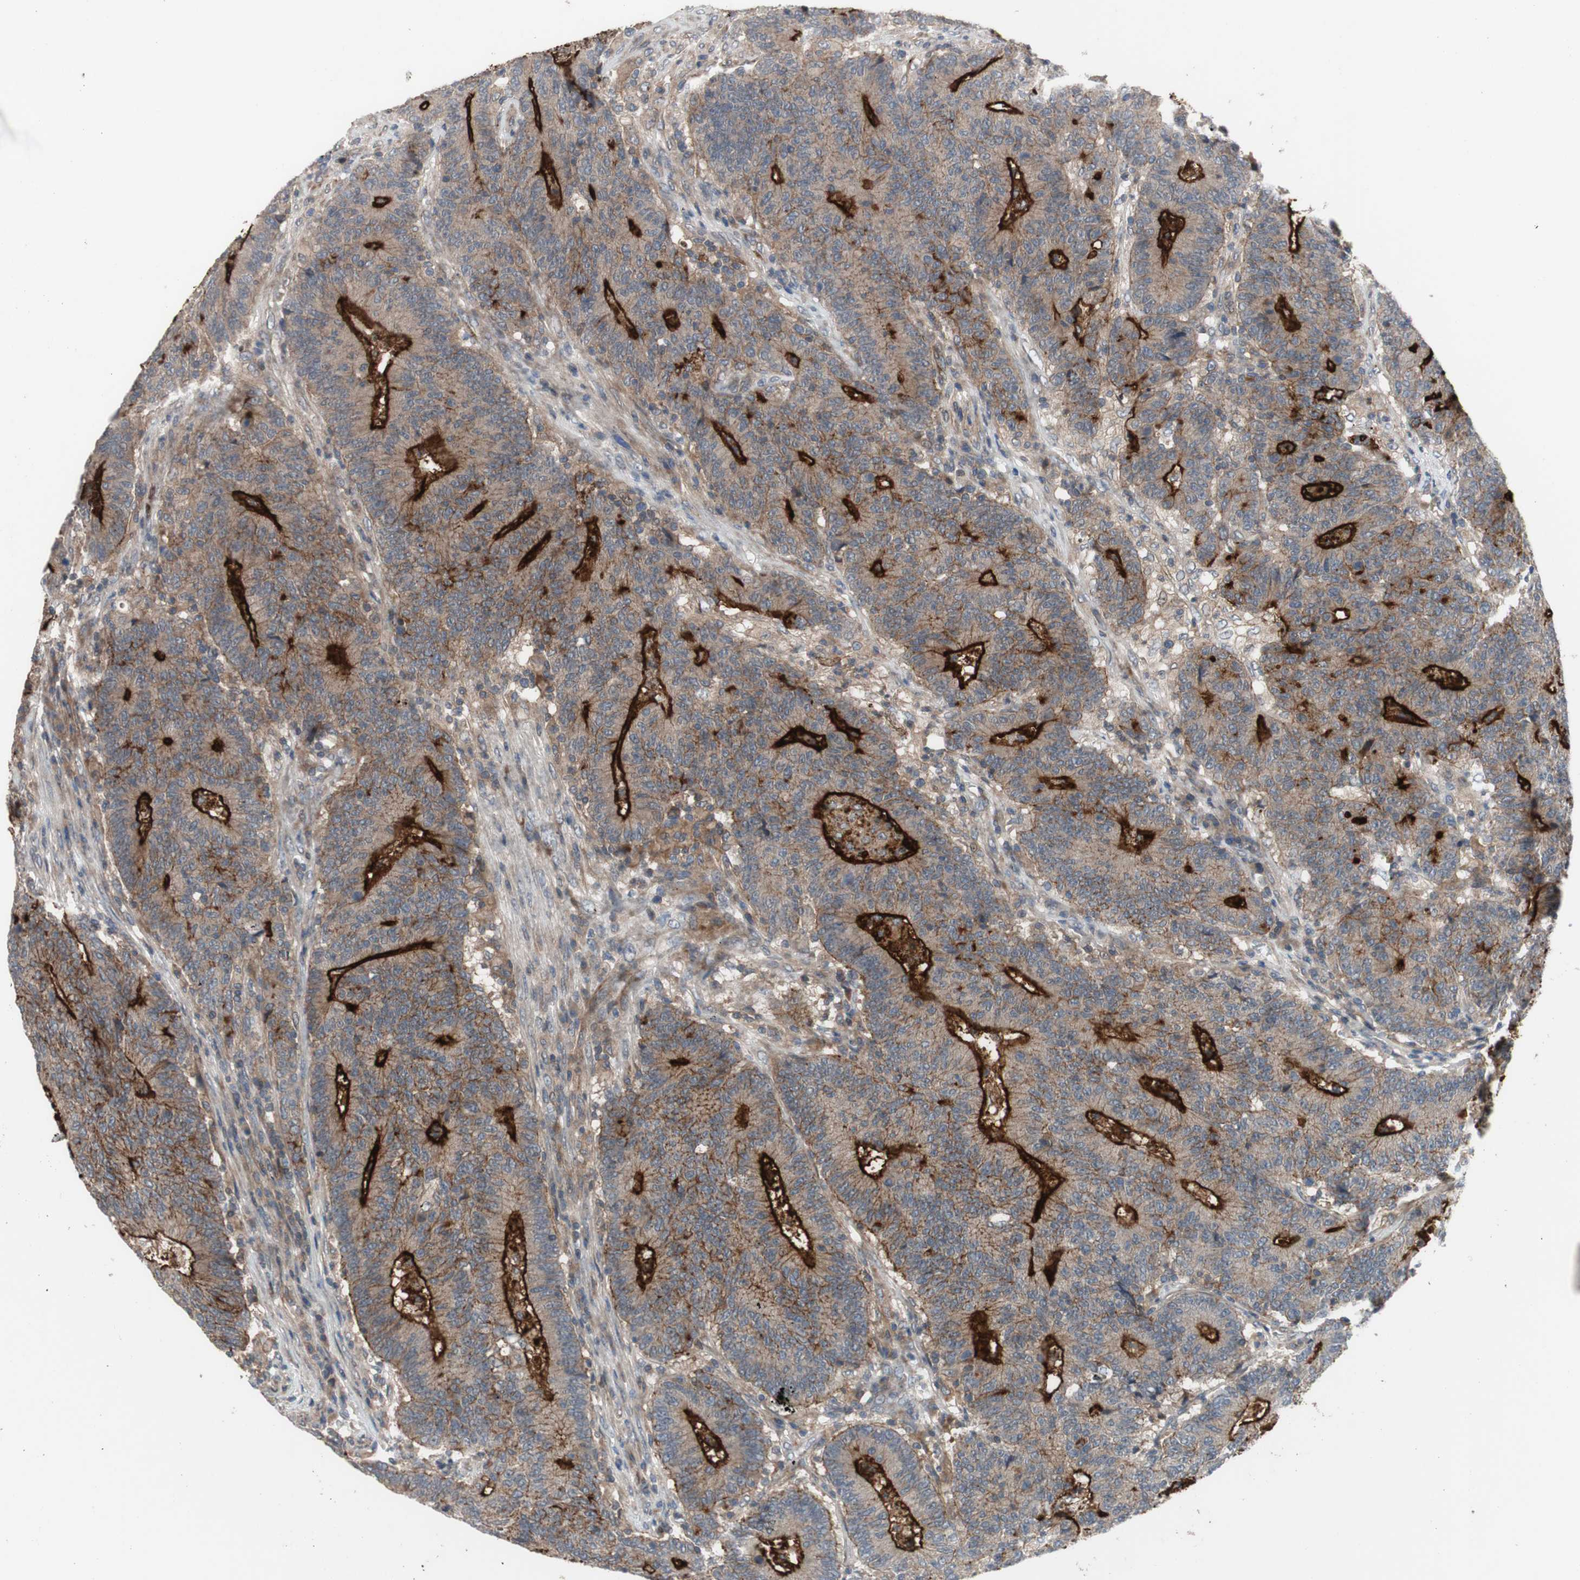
{"staining": {"intensity": "moderate", "quantity": ">75%", "location": "cytoplasmic/membranous"}, "tissue": "colorectal cancer", "cell_type": "Tumor cells", "image_type": "cancer", "snomed": [{"axis": "morphology", "description": "Normal tissue, NOS"}, {"axis": "morphology", "description": "Adenocarcinoma, NOS"}, {"axis": "topography", "description": "Colon"}], "caption": "Immunohistochemistry (IHC) image of colorectal cancer stained for a protein (brown), which shows medium levels of moderate cytoplasmic/membranous staining in about >75% of tumor cells.", "gene": "OAZ1", "patient": {"sex": "female", "age": 75}}